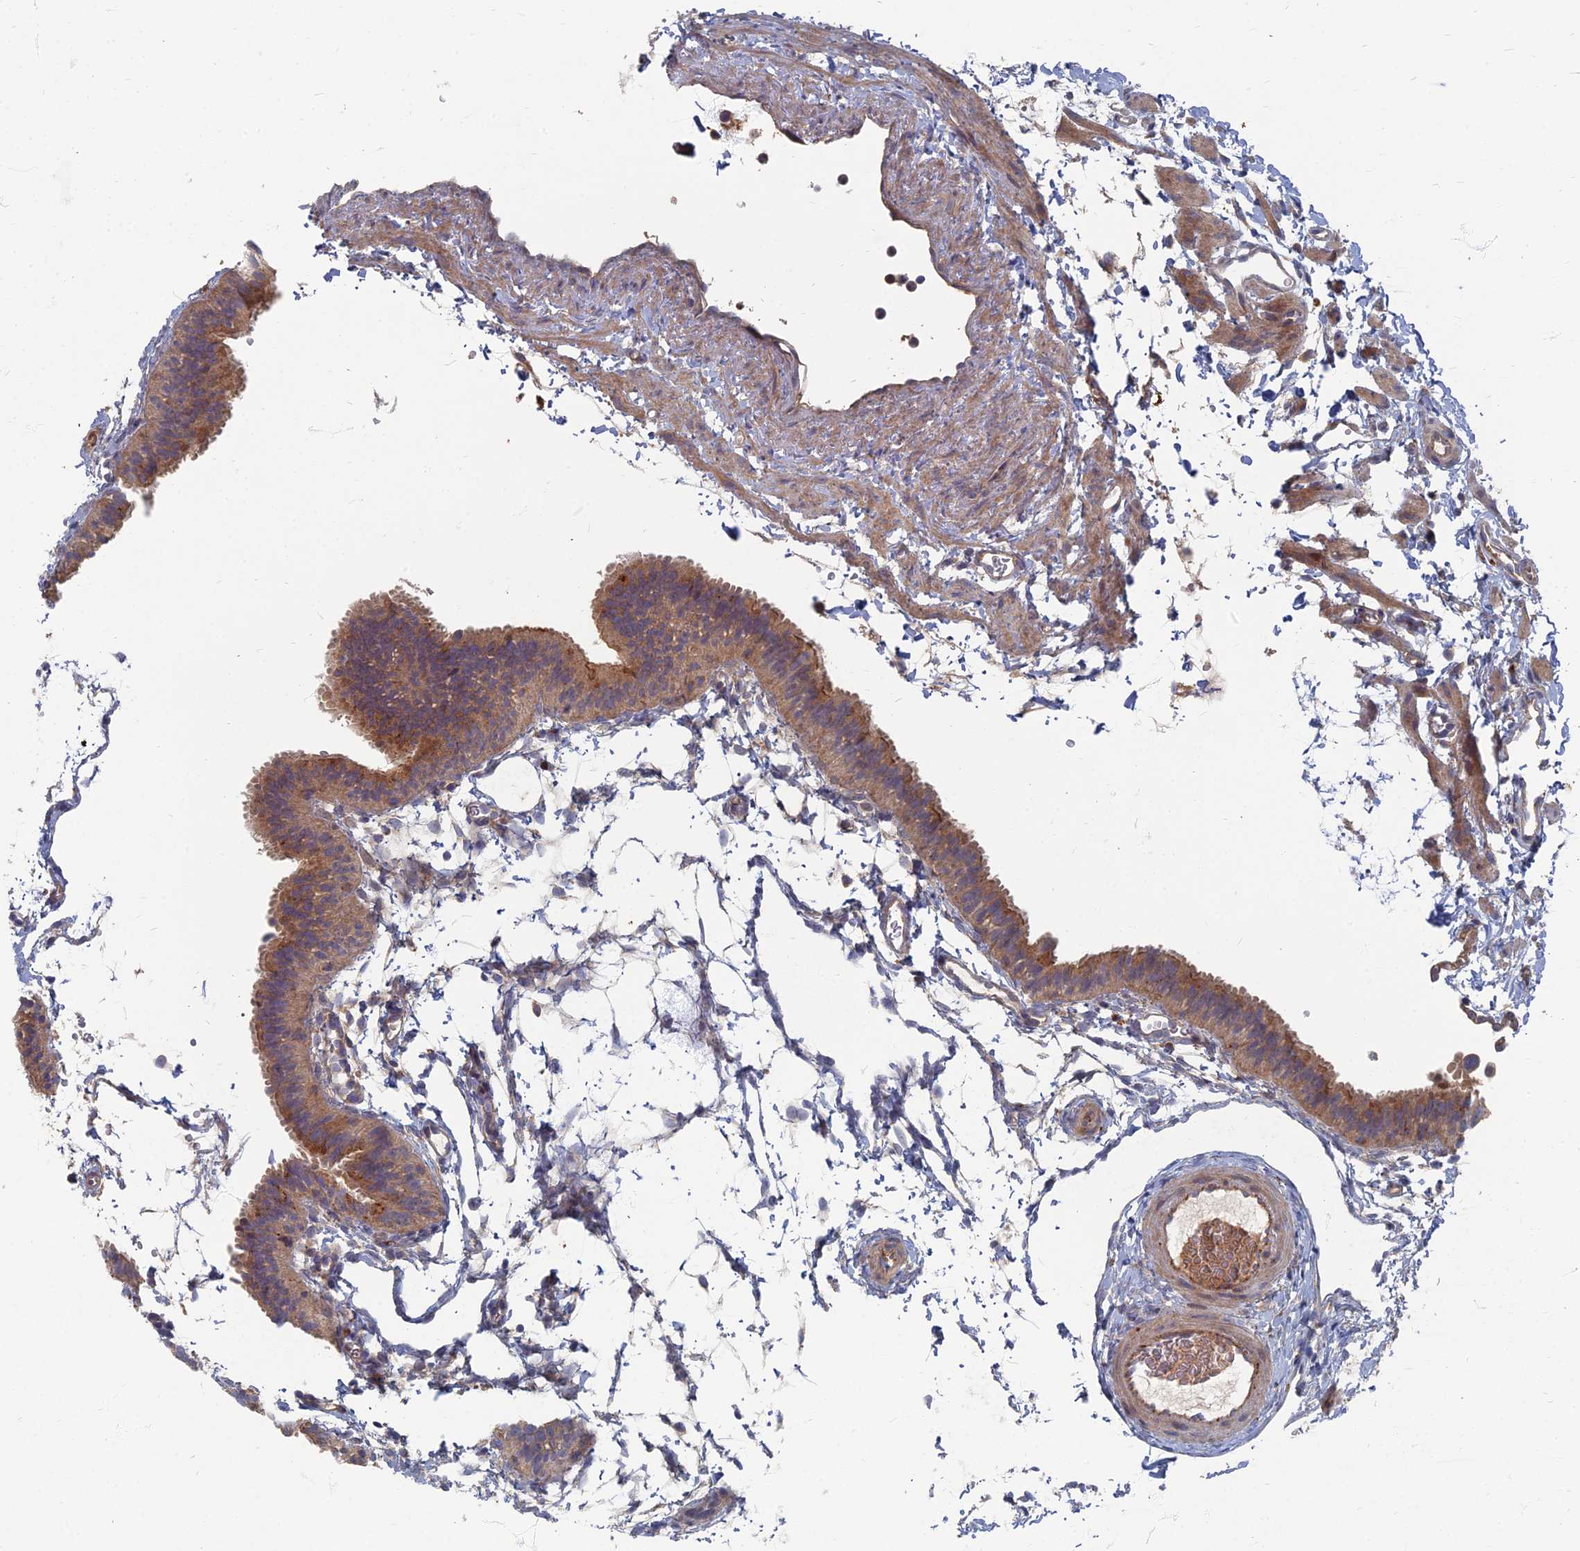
{"staining": {"intensity": "moderate", "quantity": ">75%", "location": "cytoplasmic/membranous"}, "tissue": "fallopian tube", "cell_type": "Glandular cells", "image_type": "normal", "snomed": [{"axis": "morphology", "description": "Normal tissue, NOS"}, {"axis": "topography", "description": "Fallopian tube"}], "caption": "This histopathology image exhibits IHC staining of normal fallopian tube, with medium moderate cytoplasmic/membranous expression in approximately >75% of glandular cells.", "gene": "PPCDC", "patient": {"sex": "female", "age": 35}}